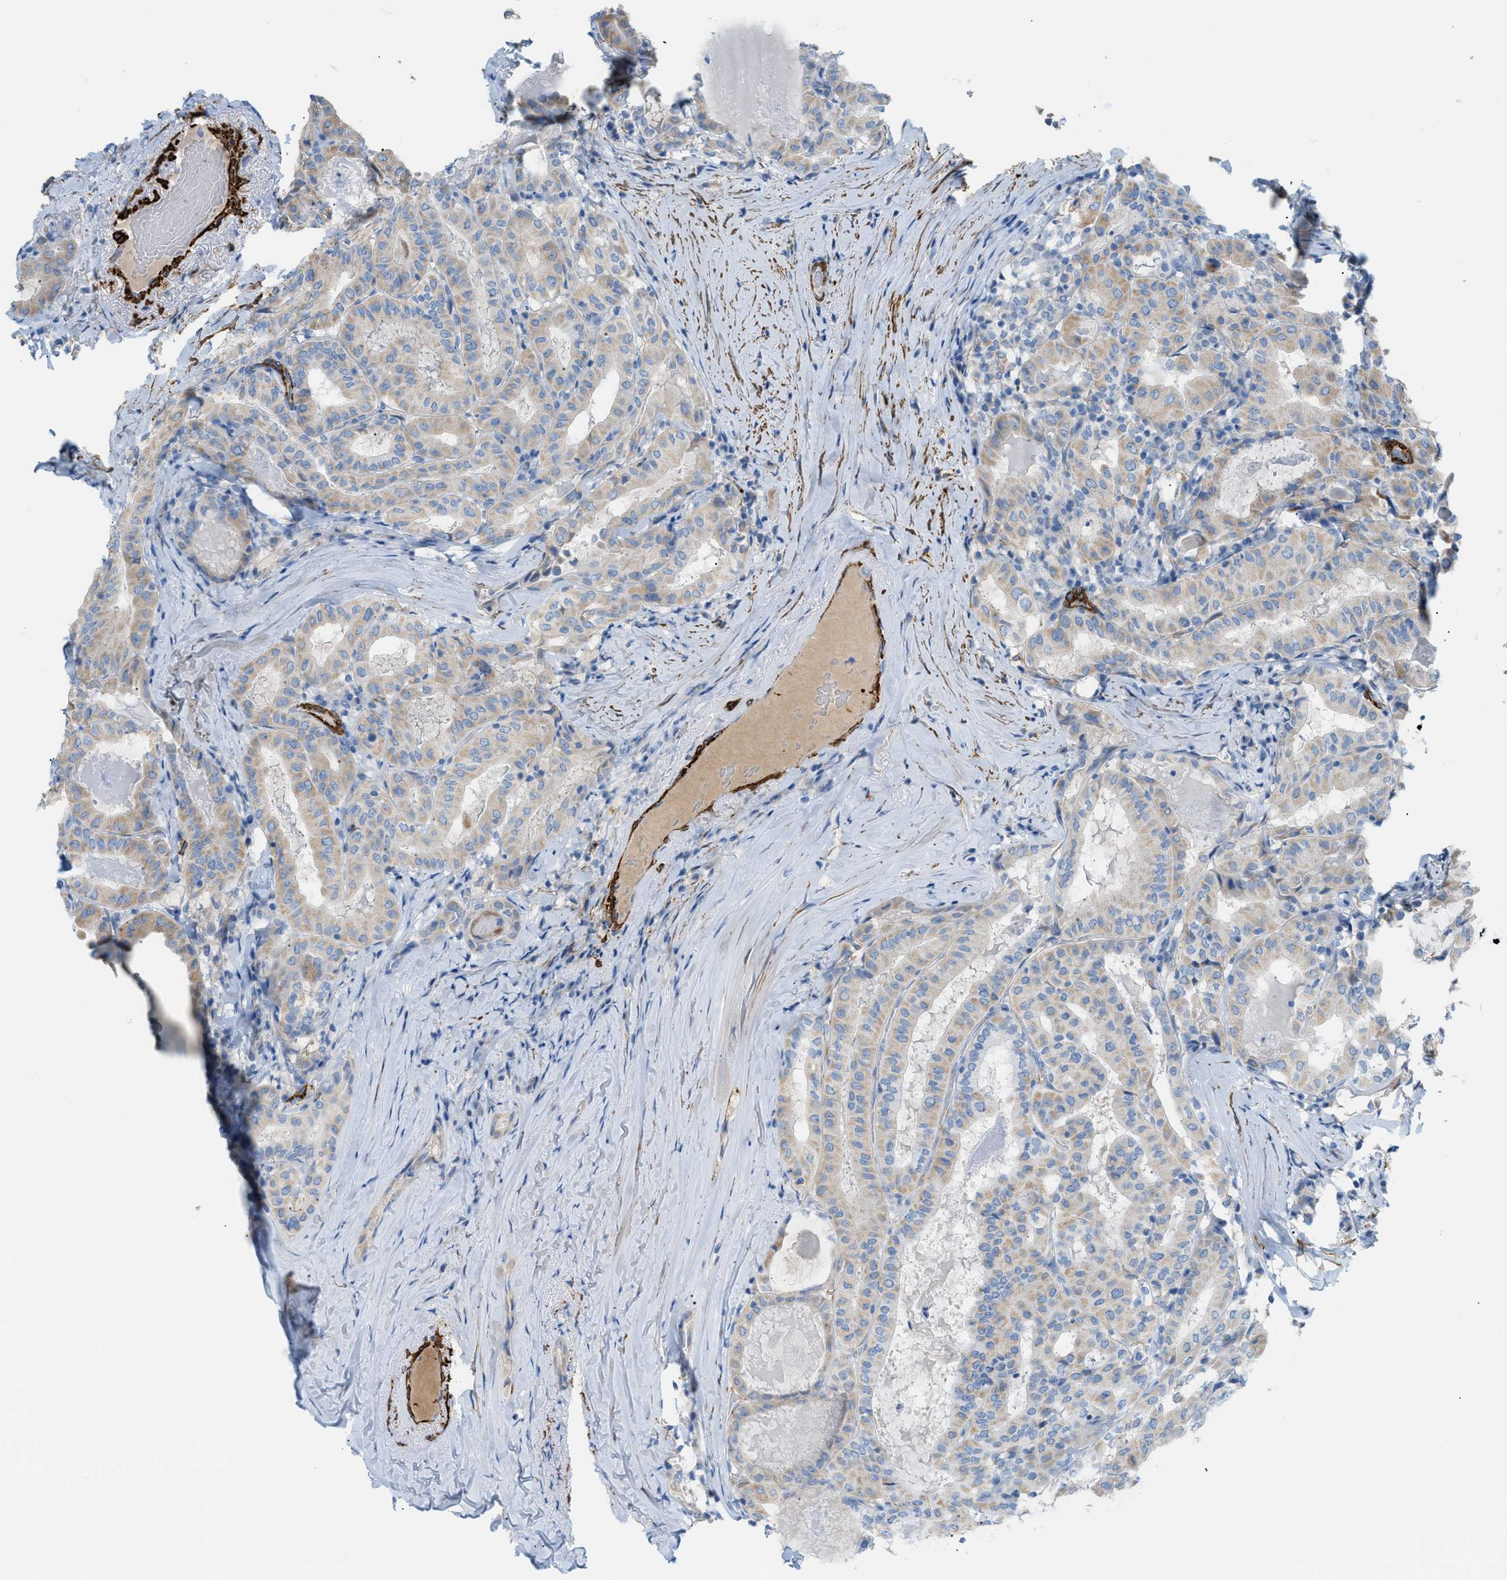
{"staining": {"intensity": "moderate", "quantity": "<25%", "location": "cytoplasmic/membranous"}, "tissue": "thyroid cancer", "cell_type": "Tumor cells", "image_type": "cancer", "snomed": [{"axis": "morphology", "description": "Papillary adenocarcinoma, NOS"}, {"axis": "topography", "description": "Thyroid gland"}], "caption": "This image reveals immunohistochemistry staining of human thyroid cancer (papillary adenocarcinoma), with low moderate cytoplasmic/membranous expression in about <25% of tumor cells.", "gene": "MYH11", "patient": {"sex": "female", "age": 42}}